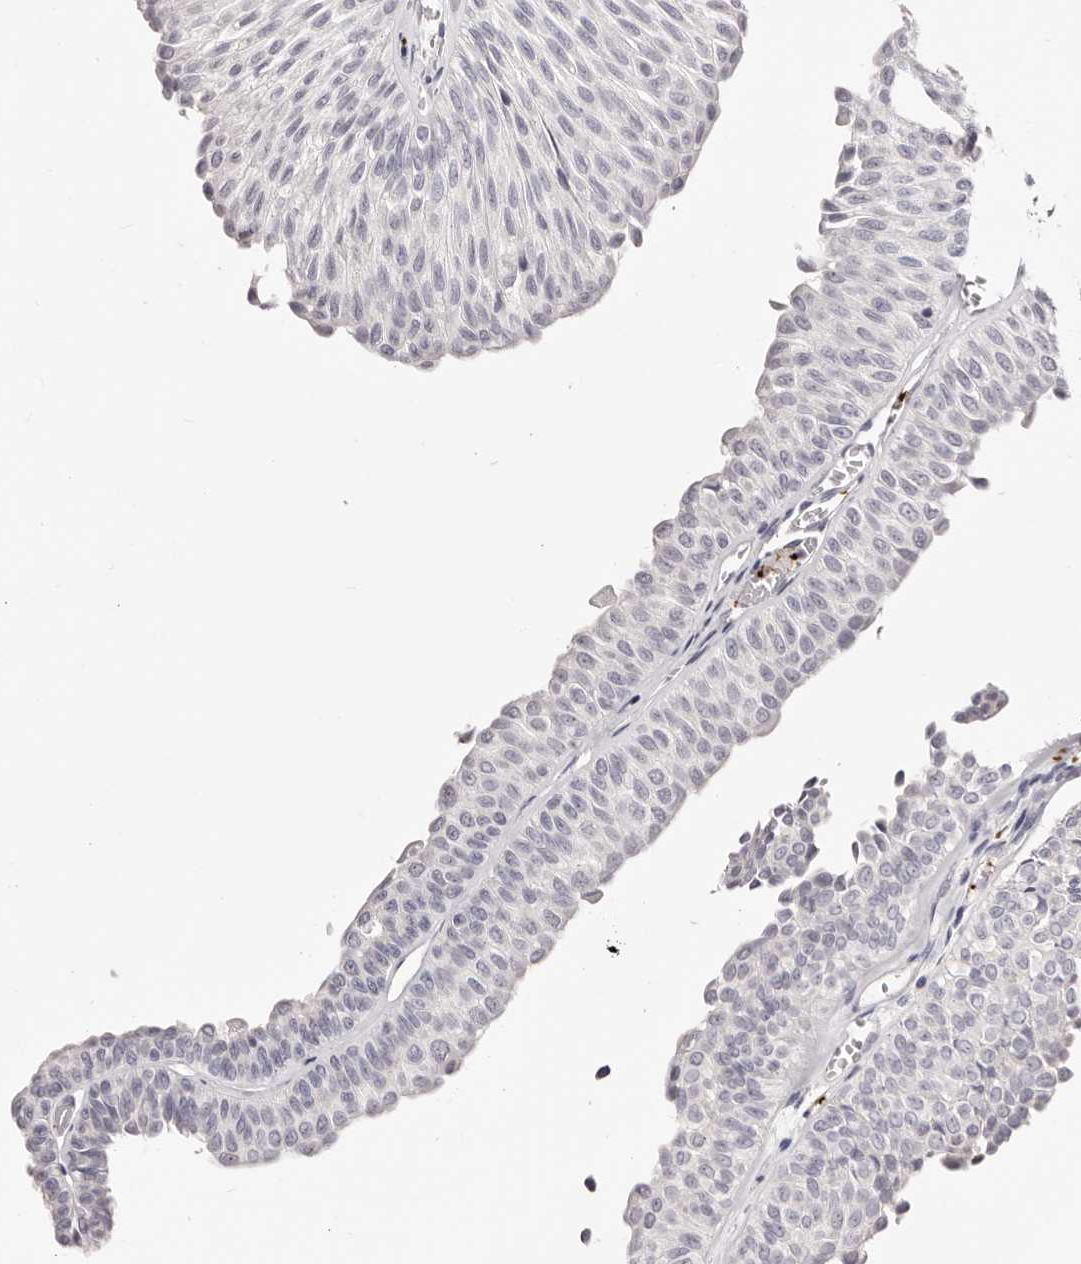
{"staining": {"intensity": "negative", "quantity": "none", "location": "none"}, "tissue": "urothelial cancer", "cell_type": "Tumor cells", "image_type": "cancer", "snomed": [{"axis": "morphology", "description": "Urothelial carcinoma, Low grade"}, {"axis": "topography", "description": "Urinary bladder"}], "caption": "IHC micrograph of neoplastic tissue: human urothelial cancer stained with DAB reveals no significant protein staining in tumor cells.", "gene": "PF4", "patient": {"sex": "male", "age": 78}}